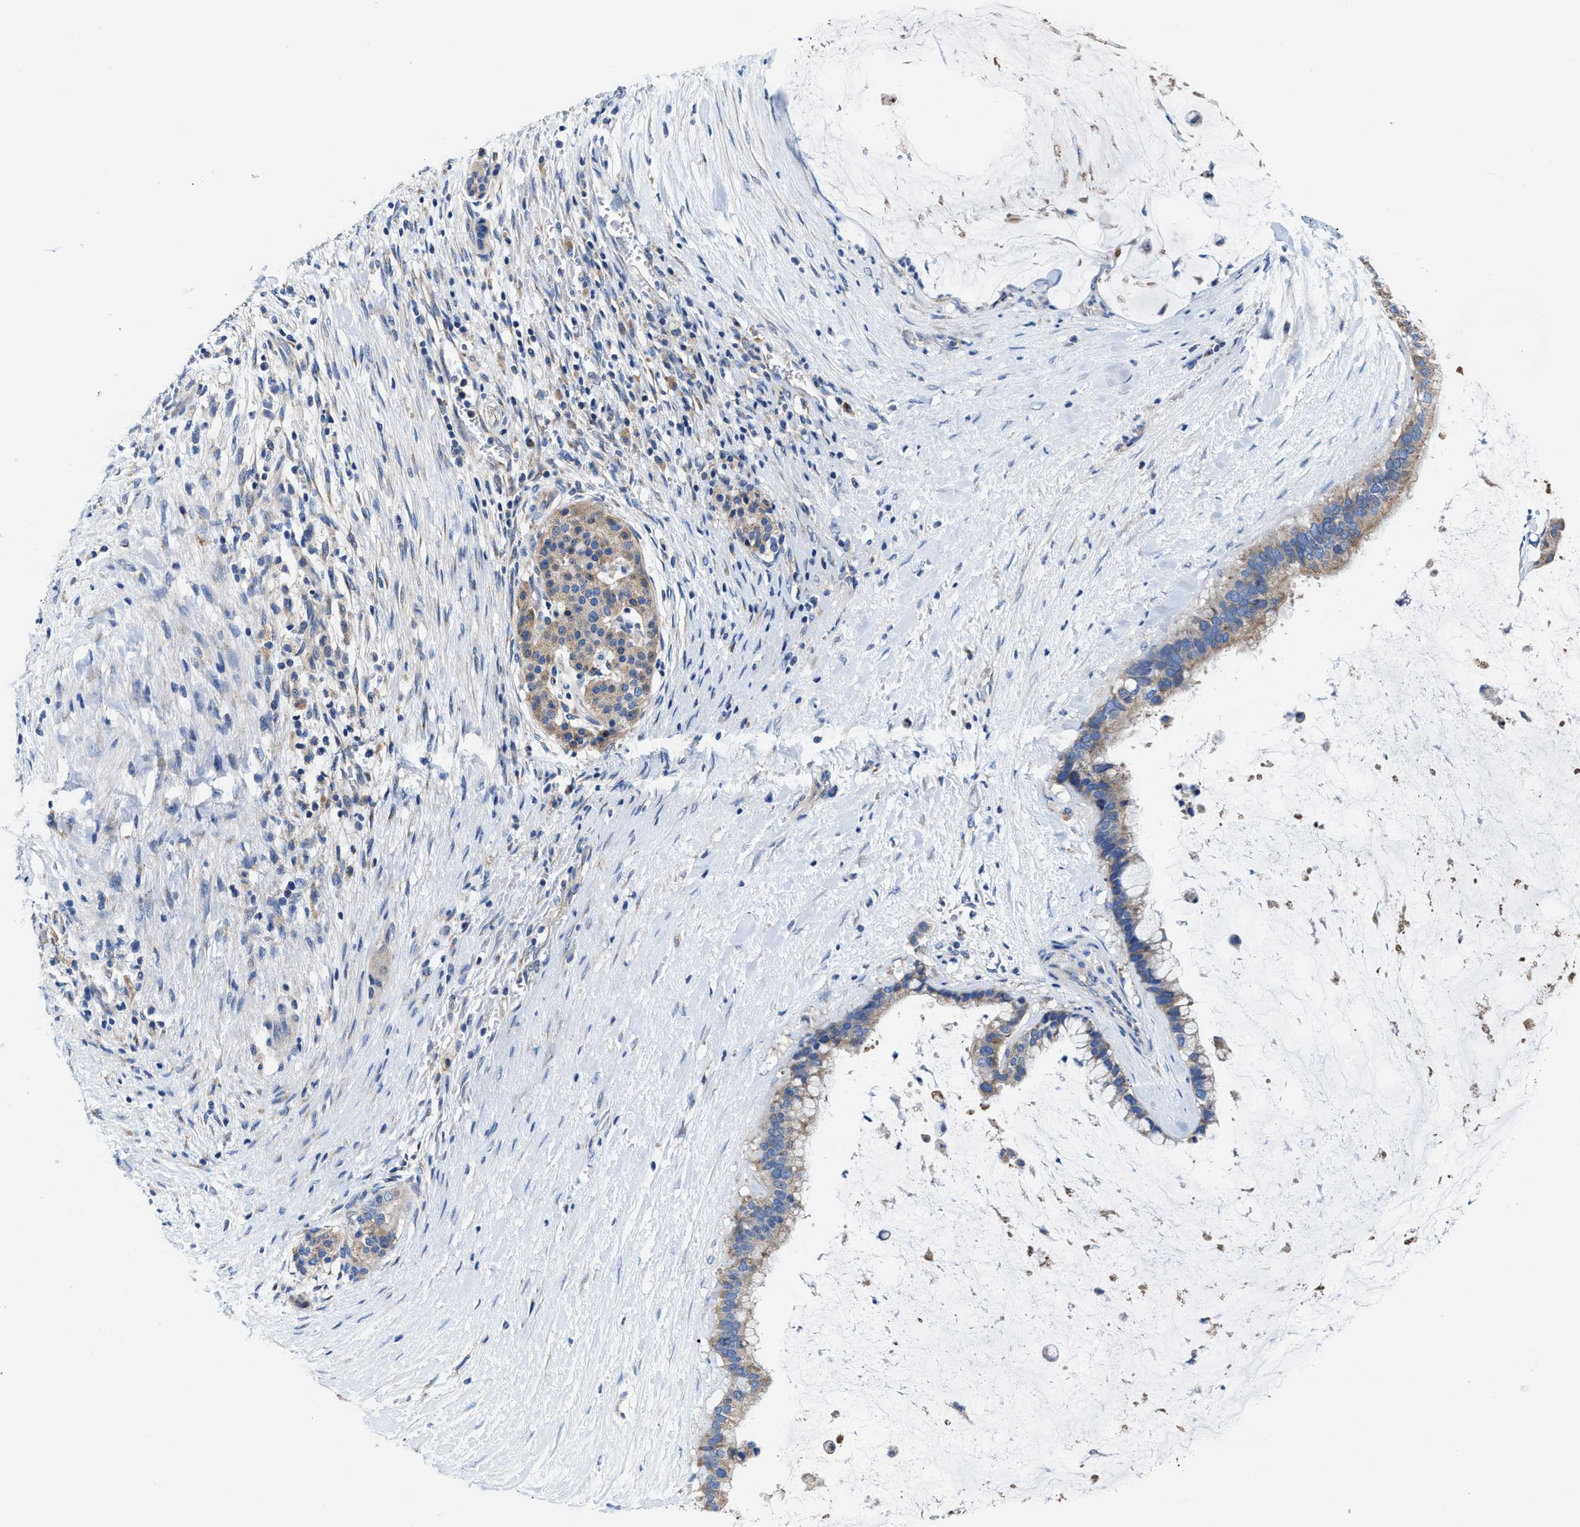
{"staining": {"intensity": "weak", "quantity": "25%-75%", "location": "cytoplasmic/membranous"}, "tissue": "pancreatic cancer", "cell_type": "Tumor cells", "image_type": "cancer", "snomed": [{"axis": "morphology", "description": "Adenocarcinoma, NOS"}, {"axis": "topography", "description": "Pancreas"}], "caption": "The immunohistochemical stain shows weak cytoplasmic/membranous staining in tumor cells of pancreatic cancer tissue. Immunohistochemistry stains the protein of interest in brown and the nuclei are stained blue.", "gene": "TMEM30A", "patient": {"sex": "male", "age": 41}}